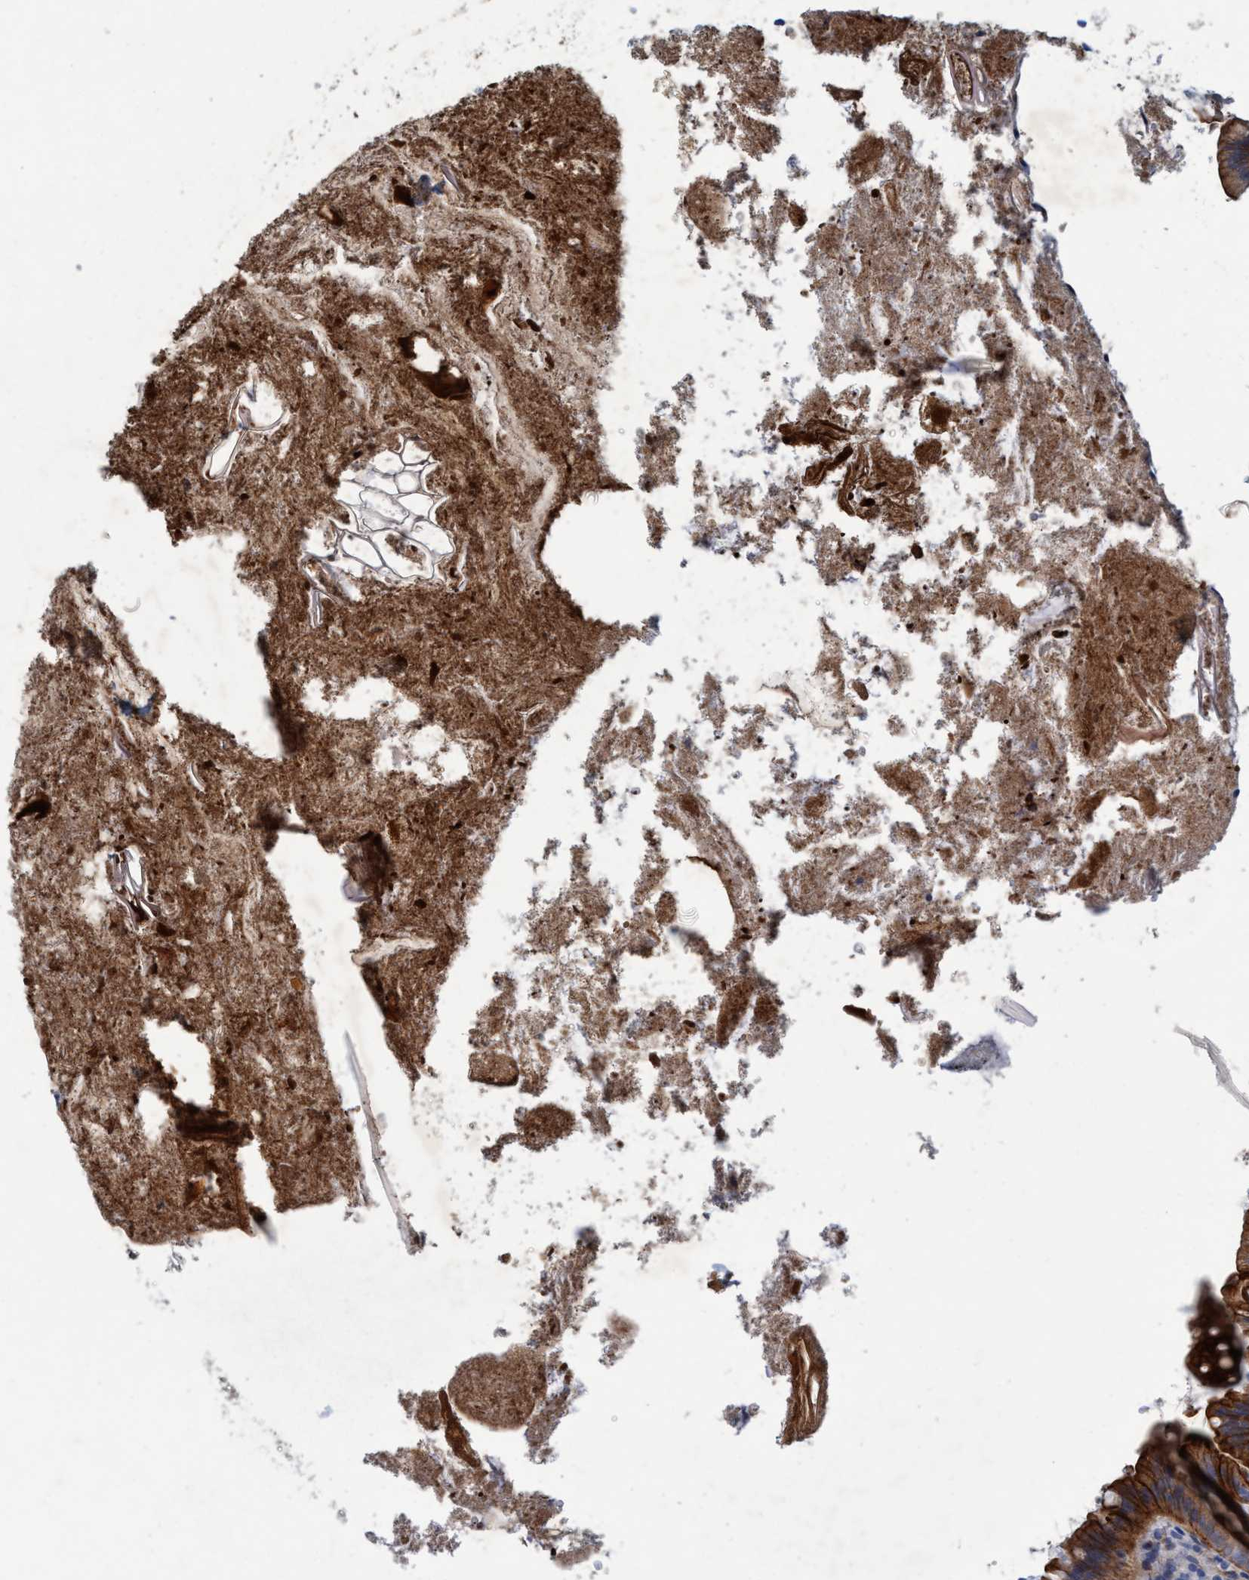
{"staining": {"intensity": "strong", "quantity": "25%-75%", "location": "cytoplasmic/membranous"}, "tissue": "appendix", "cell_type": "Glandular cells", "image_type": "normal", "snomed": [{"axis": "morphology", "description": "Normal tissue, NOS"}, {"axis": "topography", "description": "Appendix"}], "caption": "Immunohistochemistry of unremarkable appendix exhibits high levels of strong cytoplasmic/membranous staining in about 25%-75% of glandular cells. (Brightfield microscopy of DAB IHC at high magnification).", "gene": "GULP1", "patient": {"sex": "male", "age": 52}}